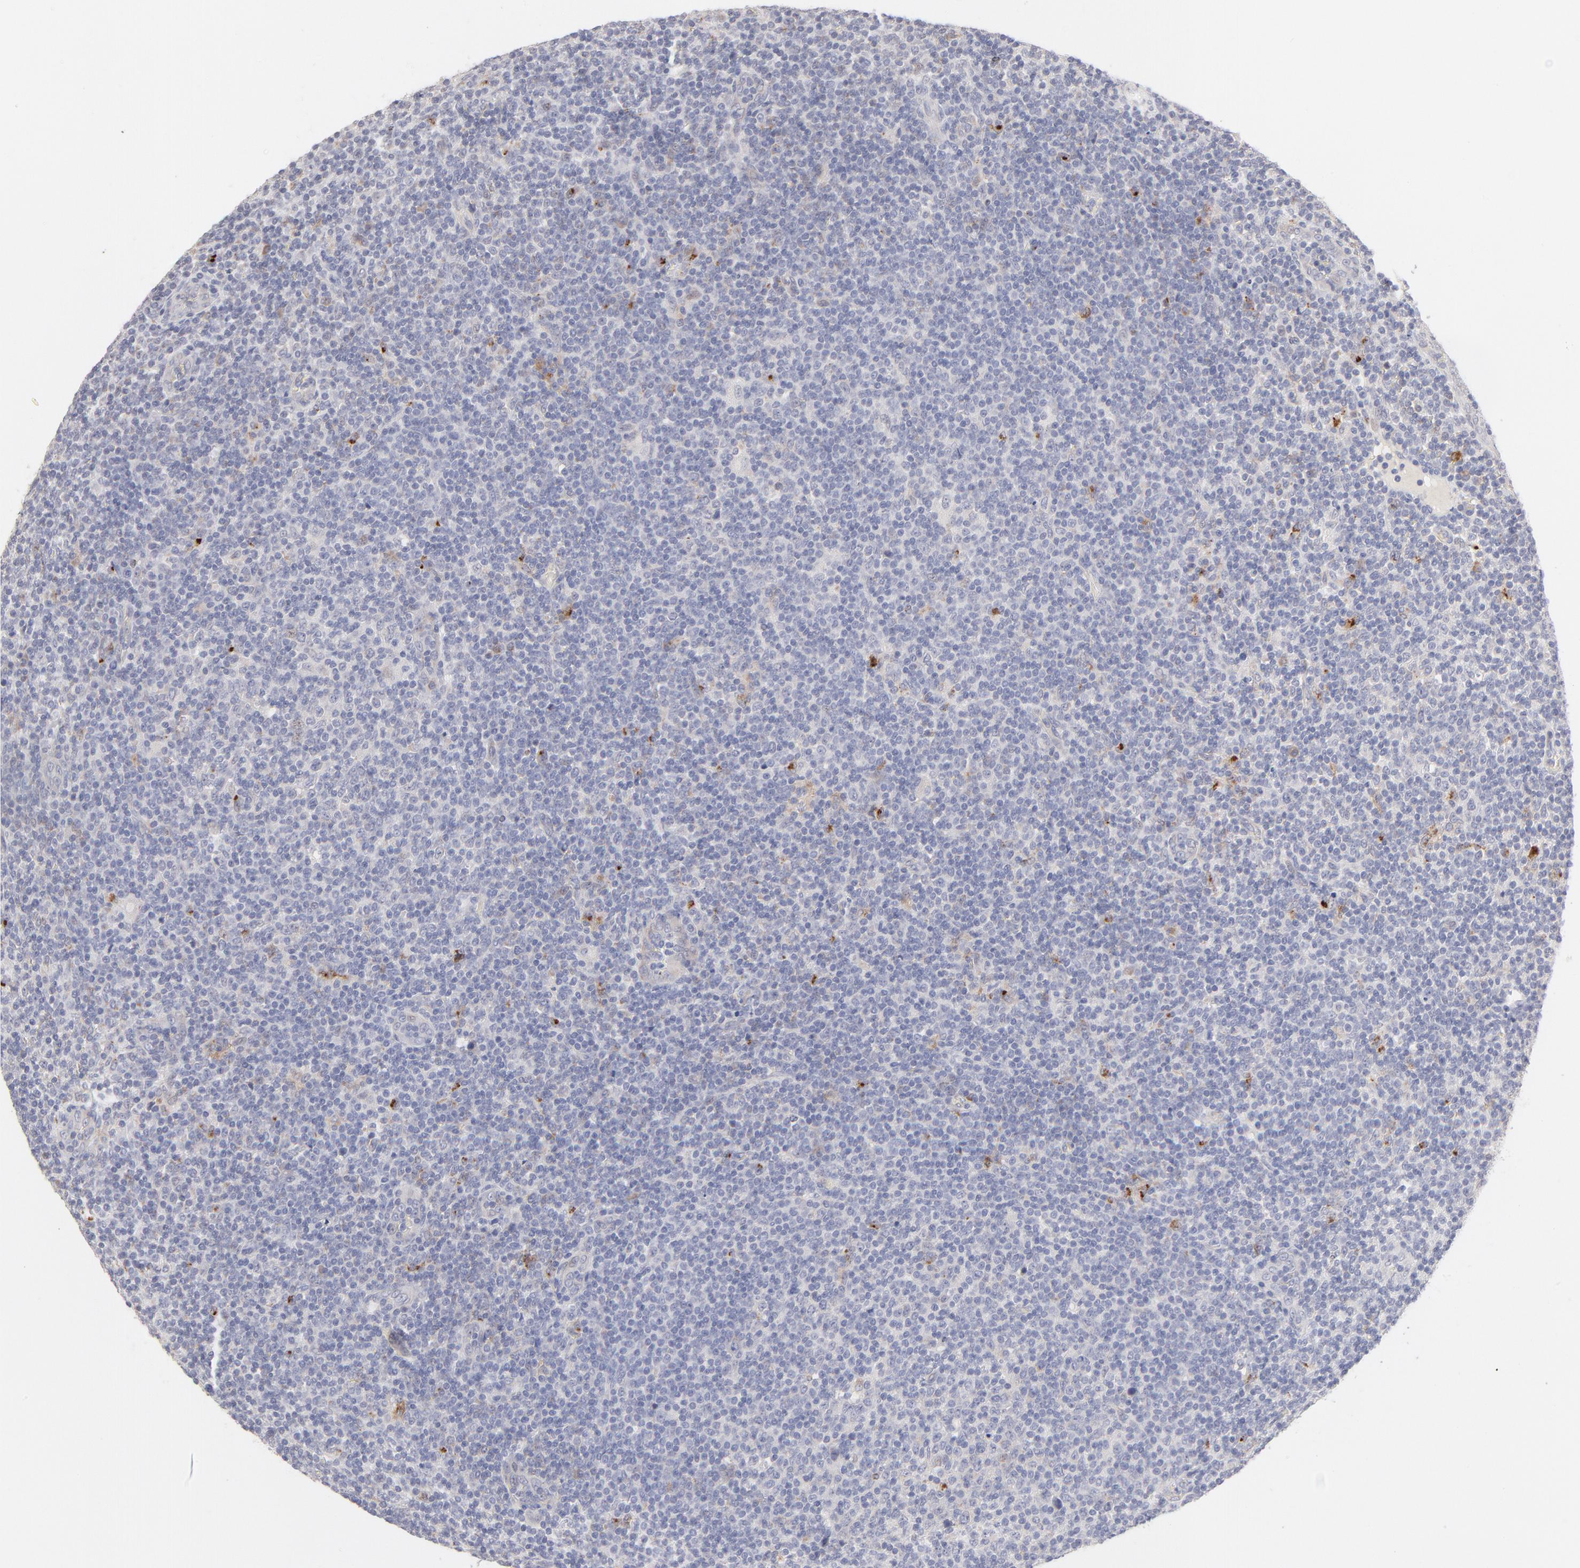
{"staining": {"intensity": "moderate", "quantity": "<25%", "location": "cytoplasmic/membranous"}, "tissue": "lymphoma", "cell_type": "Tumor cells", "image_type": "cancer", "snomed": [{"axis": "morphology", "description": "Malignant lymphoma, non-Hodgkin's type, Low grade"}, {"axis": "topography", "description": "Lymph node"}], "caption": "Protein staining of malignant lymphoma, non-Hodgkin's type (low-grade) tissue reveals moderate cytoplasmic/membranous positivity in about <25% of tumor cells. (brown staining indicates protein expression, while blue staining denotes nuclei).", "gene": "ELF3", "patient": {"sex": "male", "age": 70}}